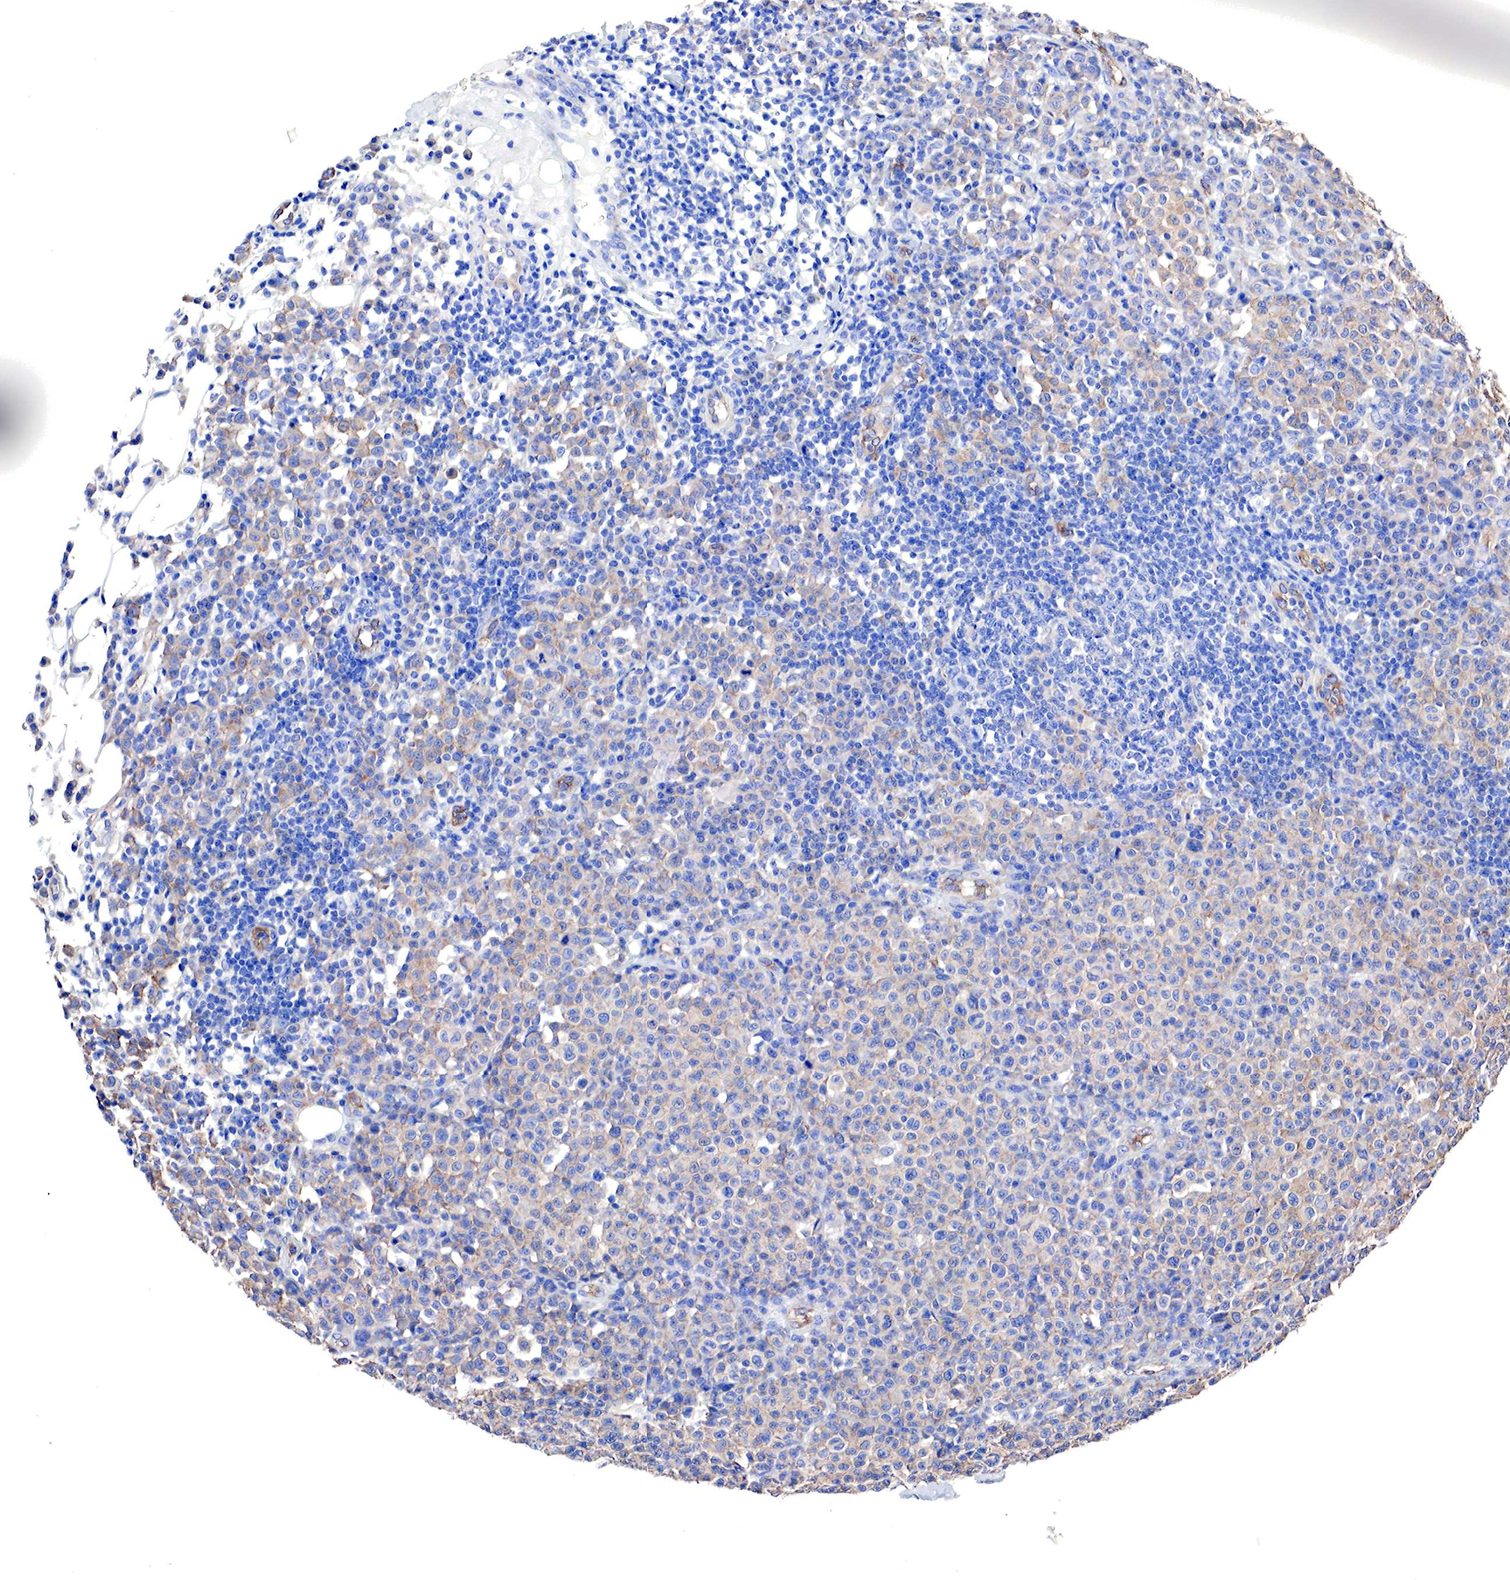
{"staining": {"intensity": "moderate", "quantity": "25%-75%", "location": "cytoplasmic/membranous"}, "tissue": "melanoma", "cell_type": "Tumor cells", "image_type": "cancer", "snomed": [{"axis": "morphology", "description": "Malignant melanoma, Metastatic site"}, {"axis": "topography", "description": "Skin"}], "caption": "The micrograph reveals a brown stain indicating the presence of a protein in the cytoplasmic/membranous of tumor cells in melanoma.", "gene": "RDX", "patient": {"sex": "male", "age": 32}}